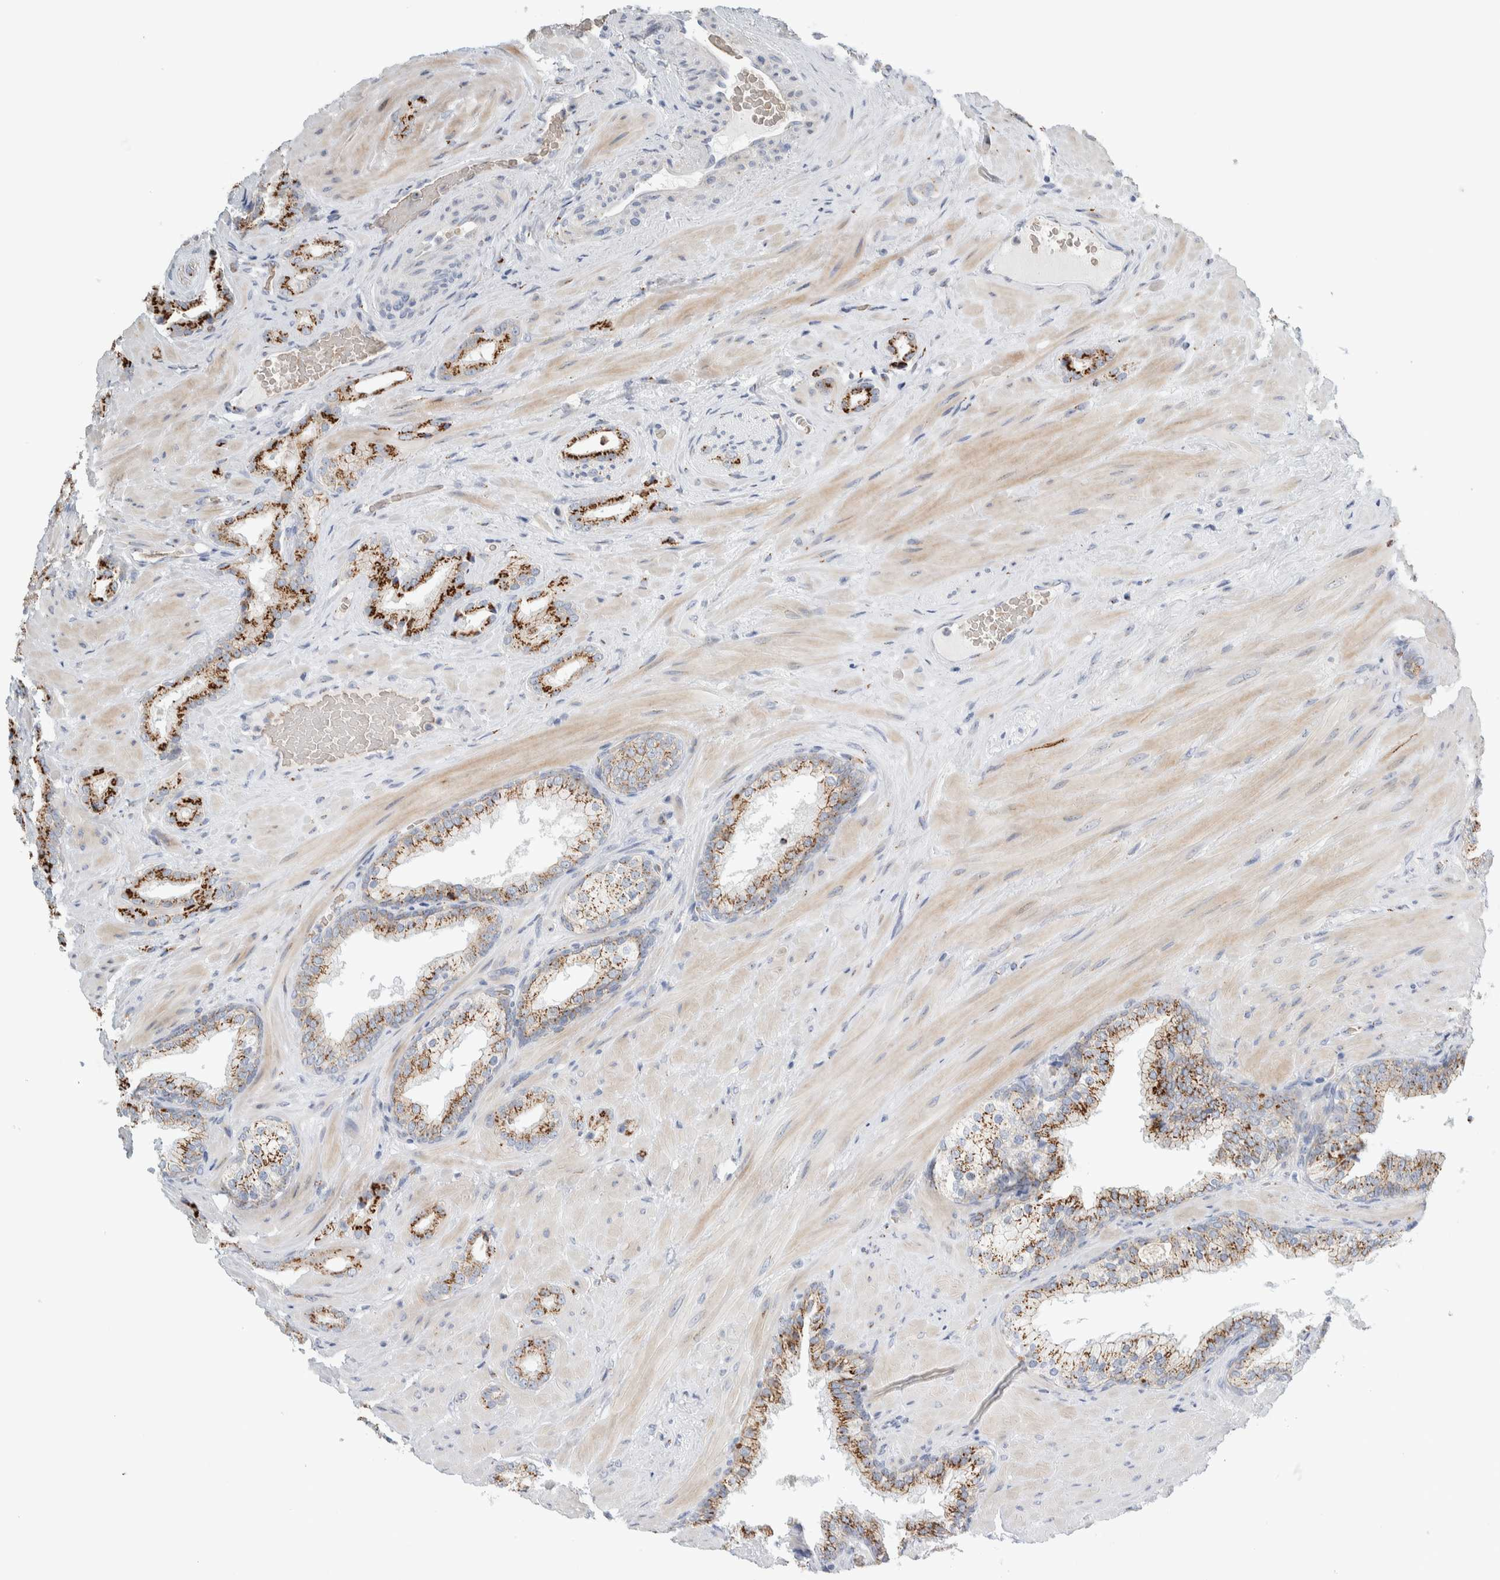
{"staining": {"intensity": "strong", "quantity": "25%-75%", "location": "cytoplasmic/membranous"}, "tissue": "prostate cancer", "cell_type": "Tumor cells", "image_type": "cancer", "snomed": [{"axis": "morphology", "description": "Adenocarcinoma, High grade"}, {"axis": "topography", "description": "Prostate"}], "caption": "About 25%-75% of tumor cells in human prostate cancer (adenocarcinoma (high-grade)) reveal strong cytoplasmic/membranous protein expression as visualized by brown immunohistochemical staining.", "gene": "SLC38A10", "patient": {"sex": "male", "age": 64}}